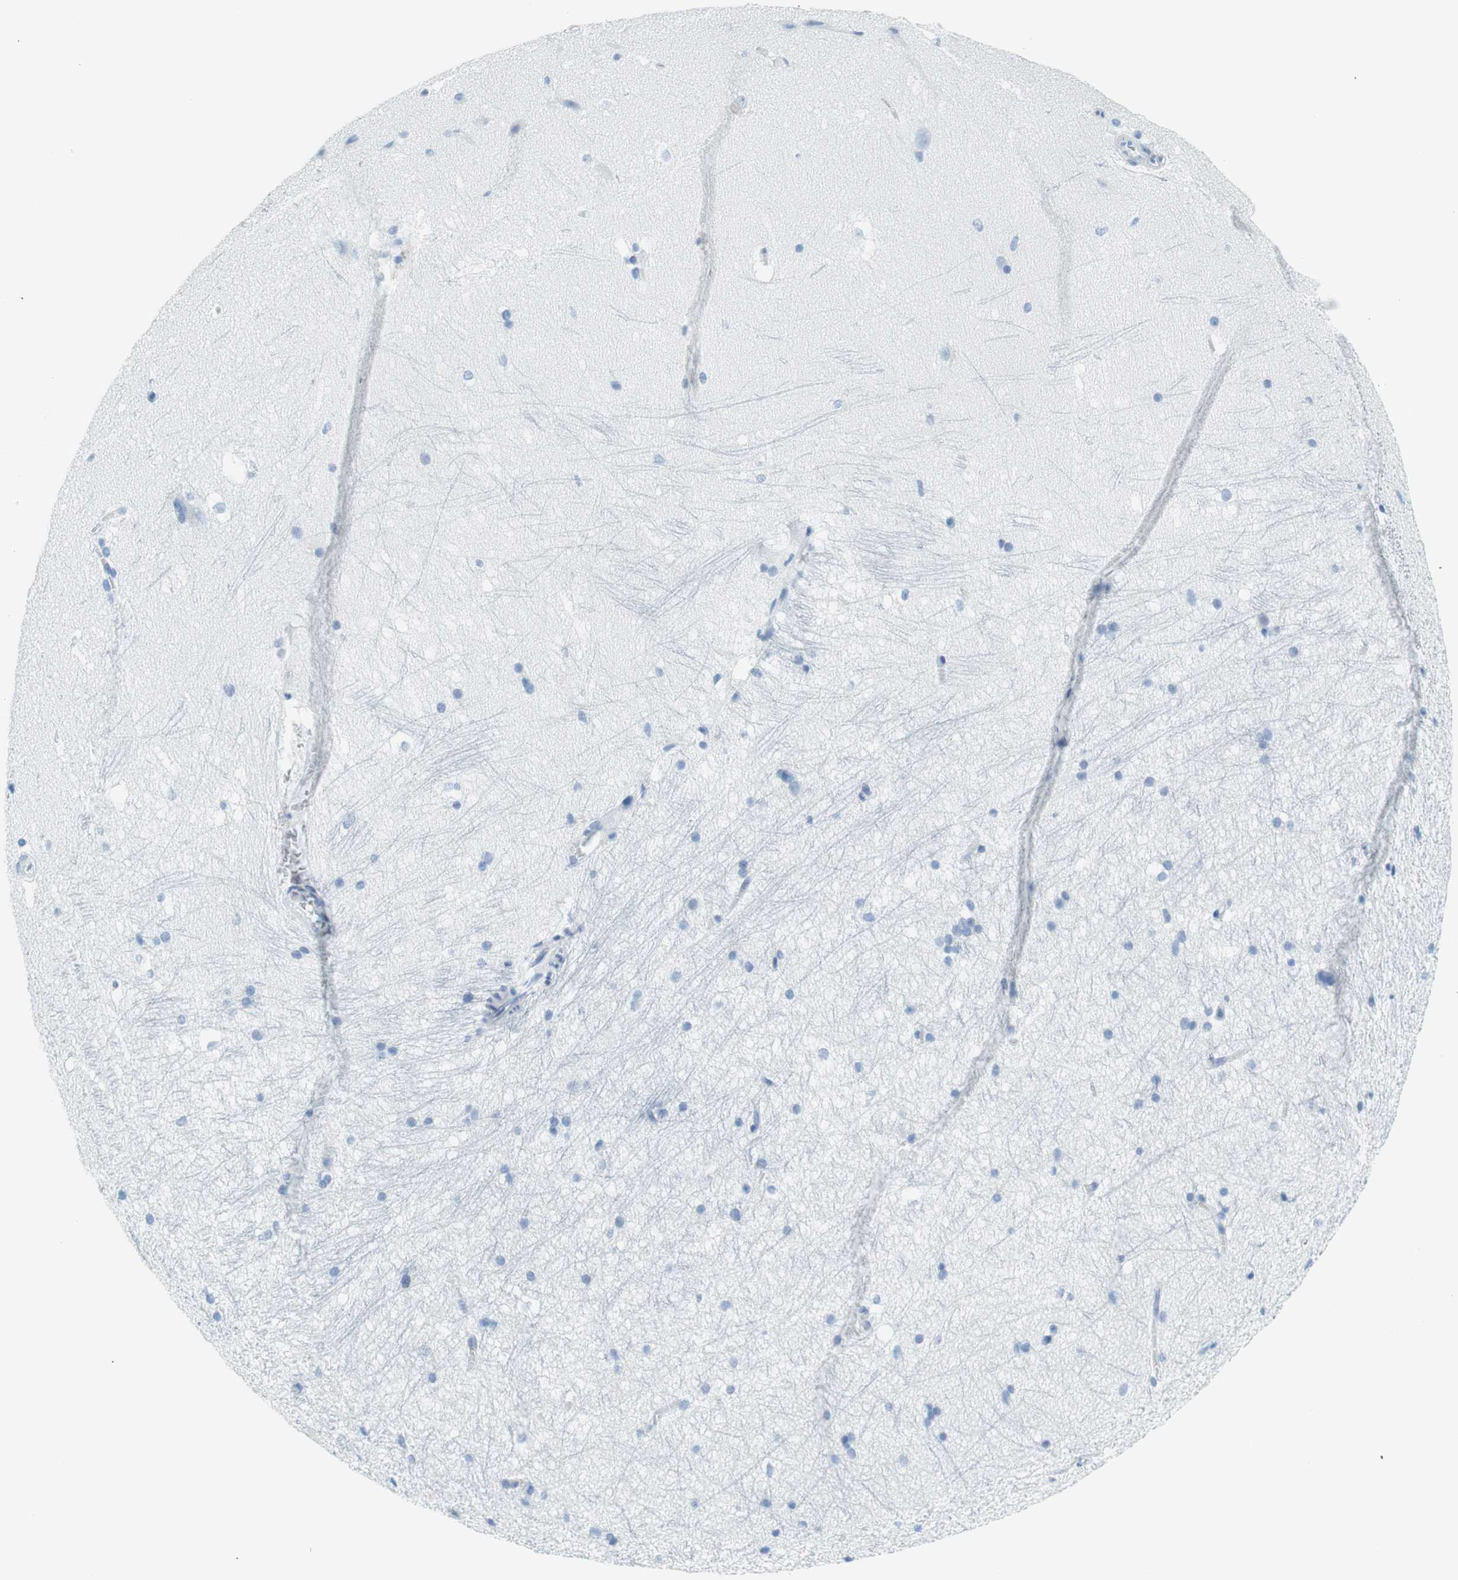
{"staining": {"intensity": "negative", "quantity": "none", "location": "none"}, "tissue": "hippocampus", "cell_type": "Glial cells", "image_type": "normal", "snomed": [{"axis": "morphology", "description": "Normal tissue, NOS"}, {"axis": "topography", "description": "Hippocampus"}], "caption": "This is a photomicrograph of immunohistochemistry (IHC) staining of benign hippocampus, which shows no expression in glial cells. (Brightfield microscopy of DAB immunohistochemistry (IHC) at high magnification).", "gene": "MYH1", "patient": {"sex": "female", "age": 19}}